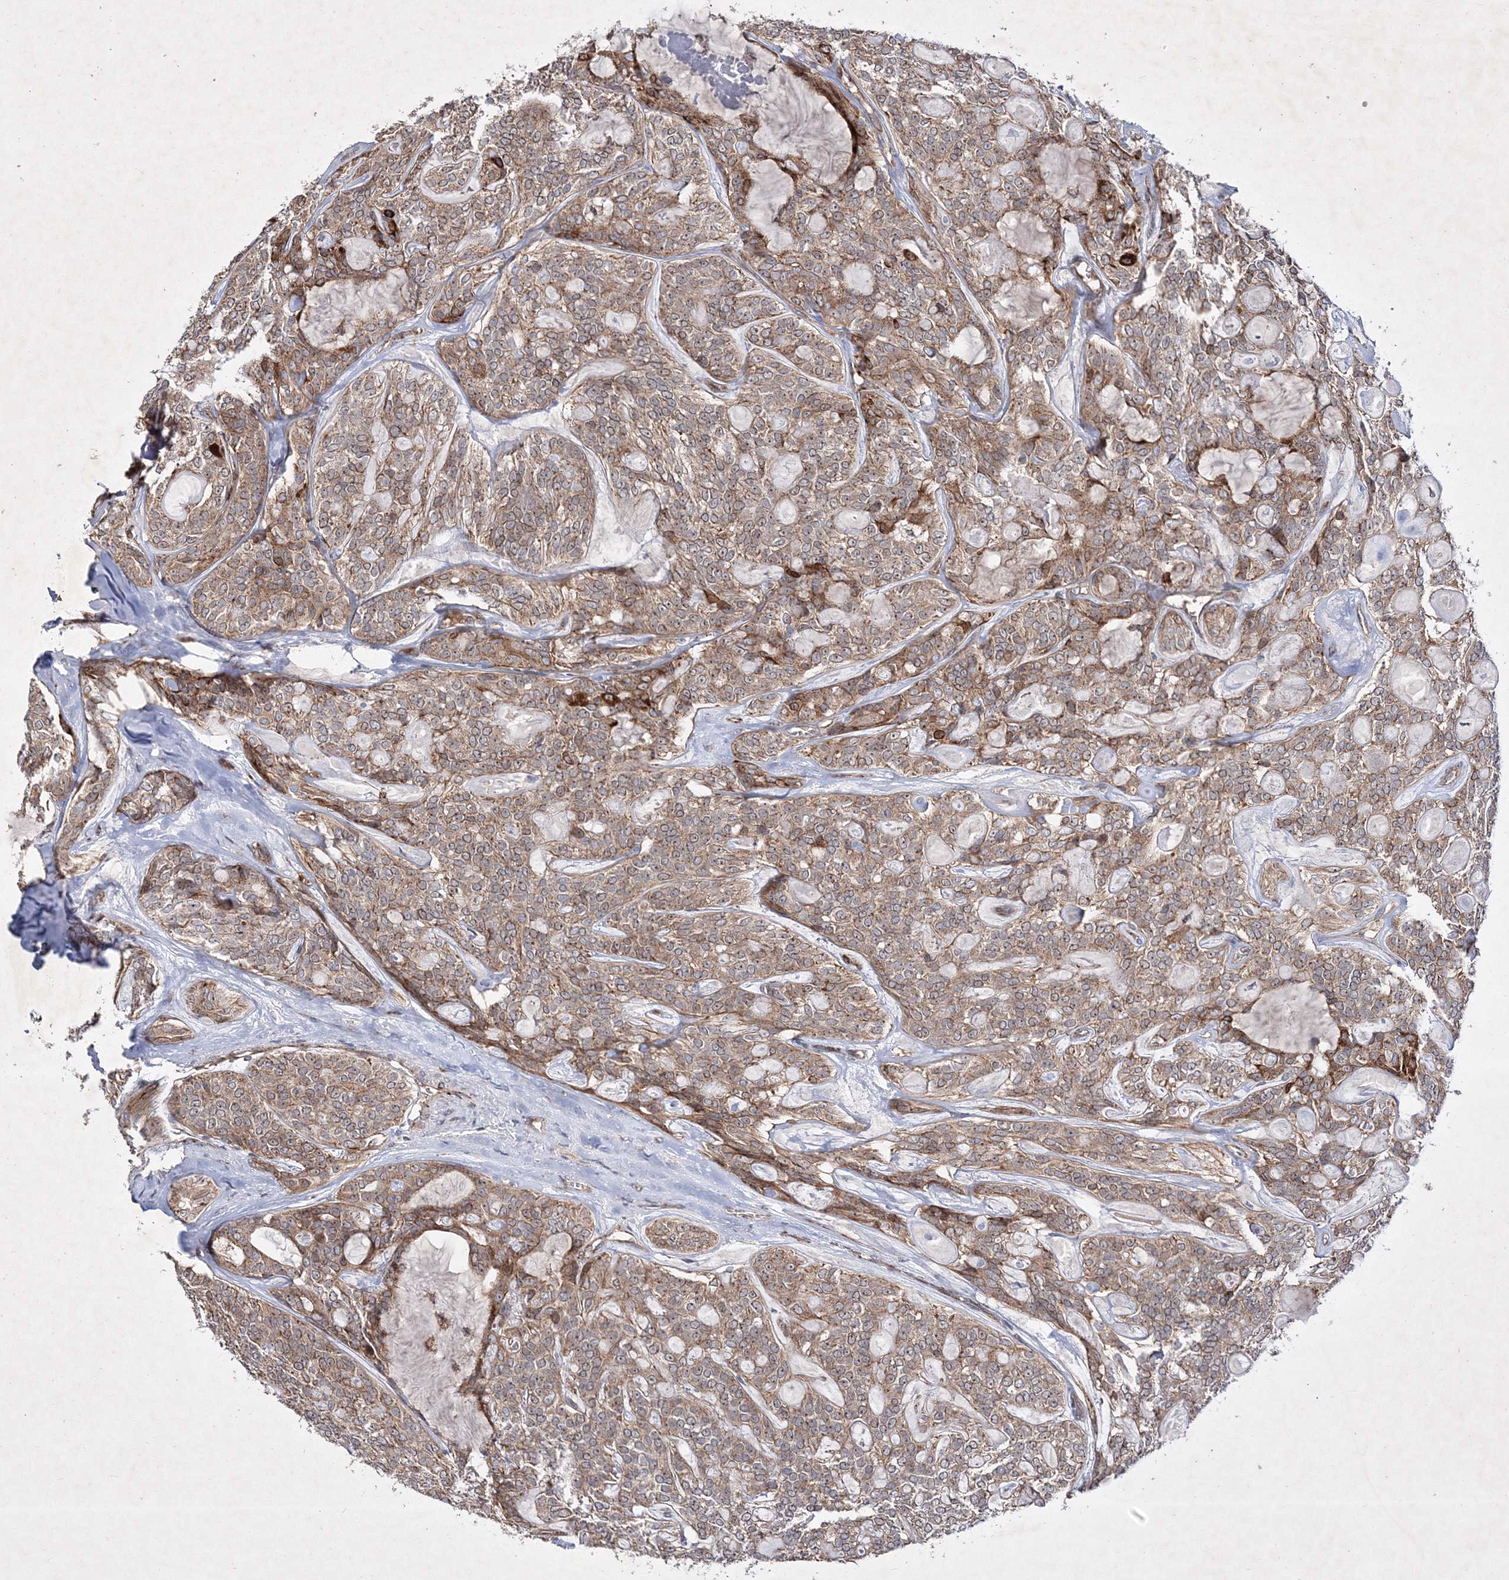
{"staining": {"intensity": "moderate", "quantity": ">75%", "location": "cytoplasmic/membranous"}, "tissue": "head and neck cancer", "cell_type": "Tumor cells", "image_type": "cancer", "snomed": [{"axis": "morphology", "description": "Adenocarcinoma, NOS"}, {"axis": "topography", "description": "Head-Neck"}], "caption": "Head and neck cancer stained for a protein shows moderate cytoplasmic/membranous positivity in tumor cells.", "gene": "SCRN3", "patient": {"sex": "male", "age": 66}}